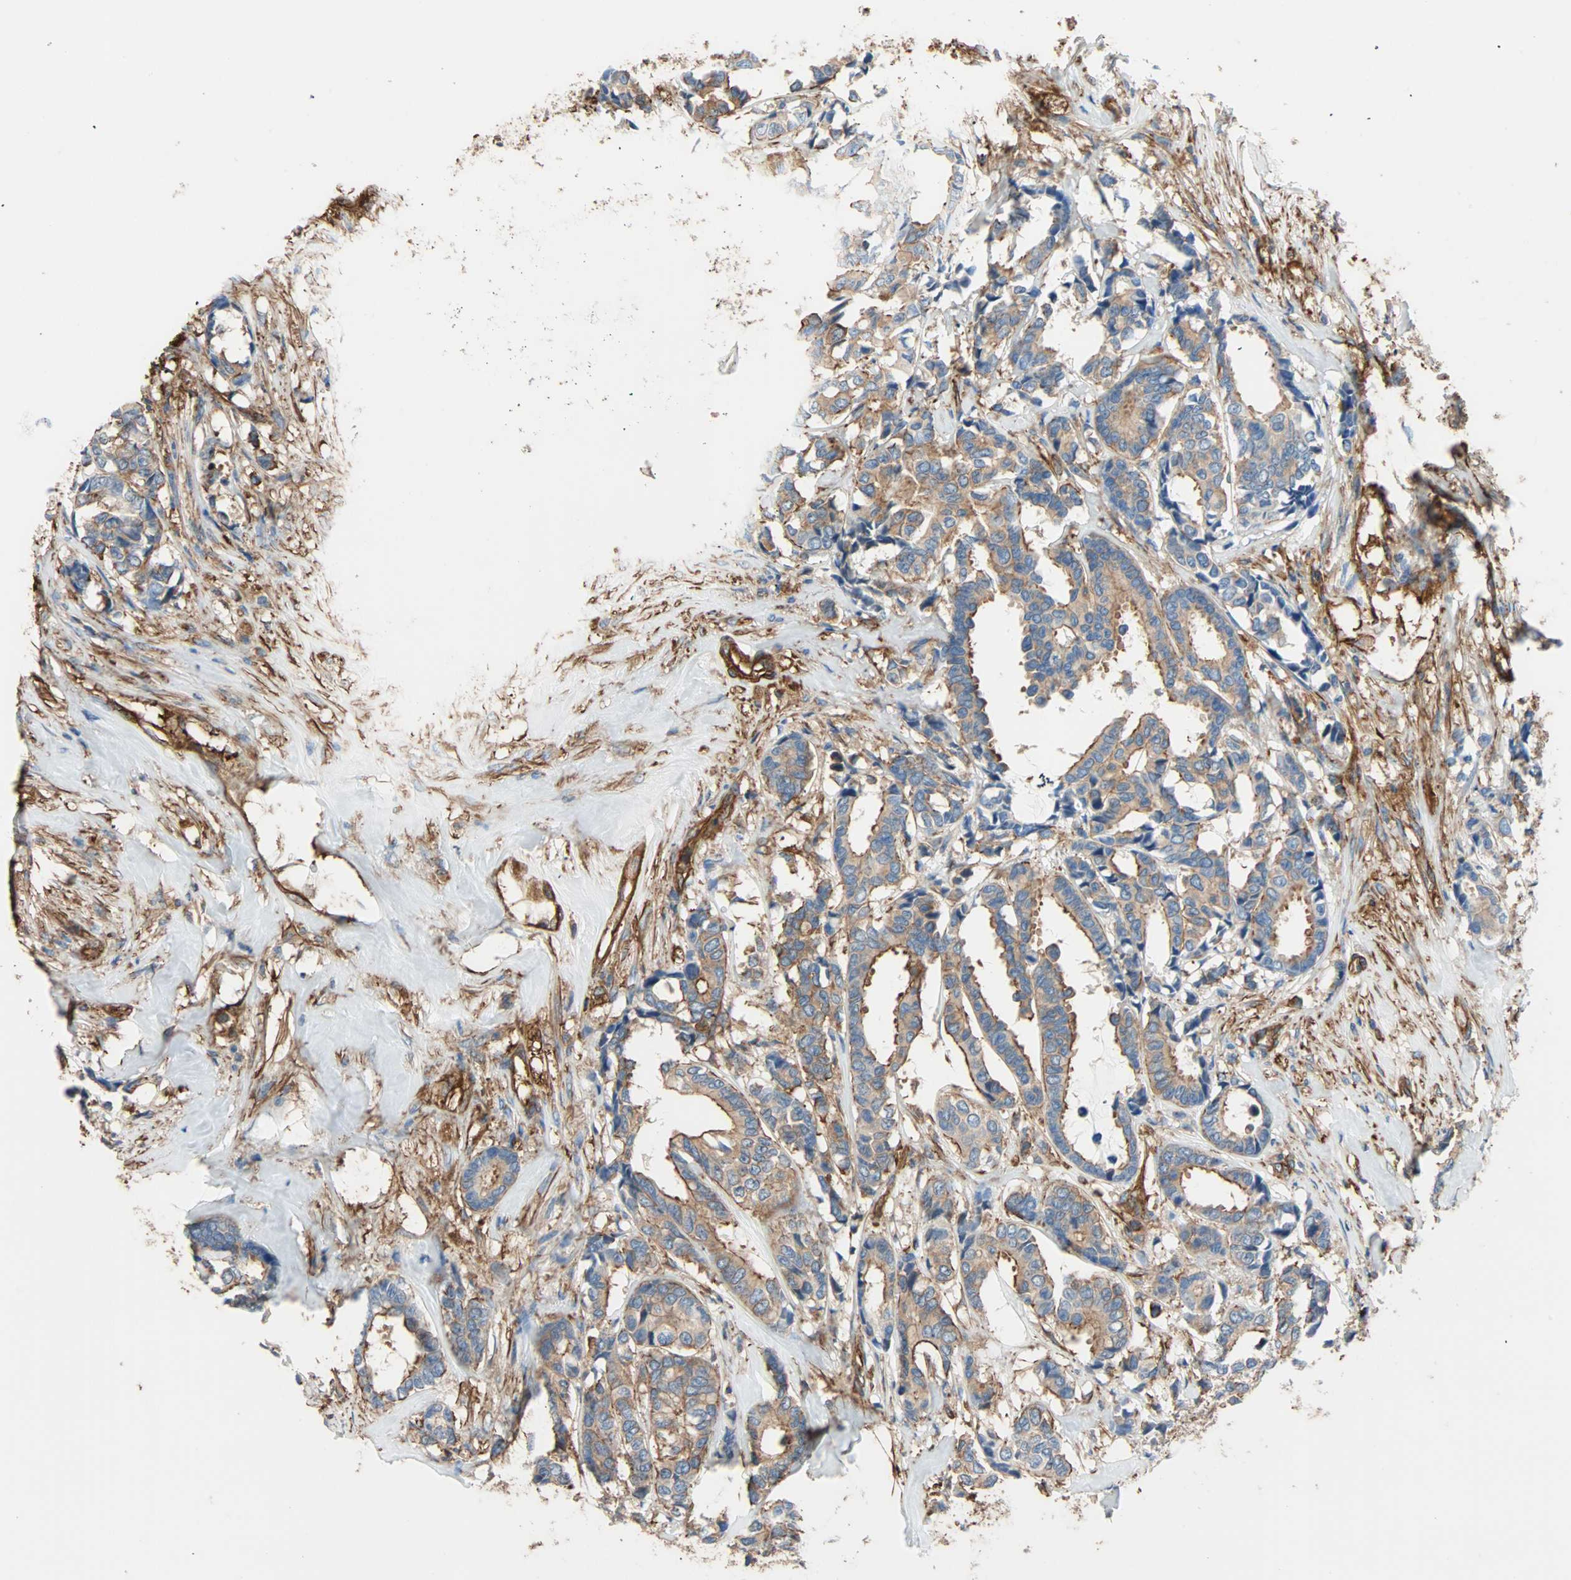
{"staining": {"intensity": "weak", "quantity": ">75%", "location": "cytoplasmic/membranous"}, "tissue": "breast cancer", "cell_type": "Tumor cells", "image_type": "cancer", "snomed": [{"axis": "morphology", "description": "Duct carcinoma"}, {"axis": "topography", "description": "Breast"}], "caption": "Breast cancer (invasive ductal carcinoma) was stained to show a protein in brown. There is low levels of weak cytoplasmic/membranous positivity in about >75% of tumor cells.", "gene": "GALNT10", "patient": {"sex": "female", "age": 87}}